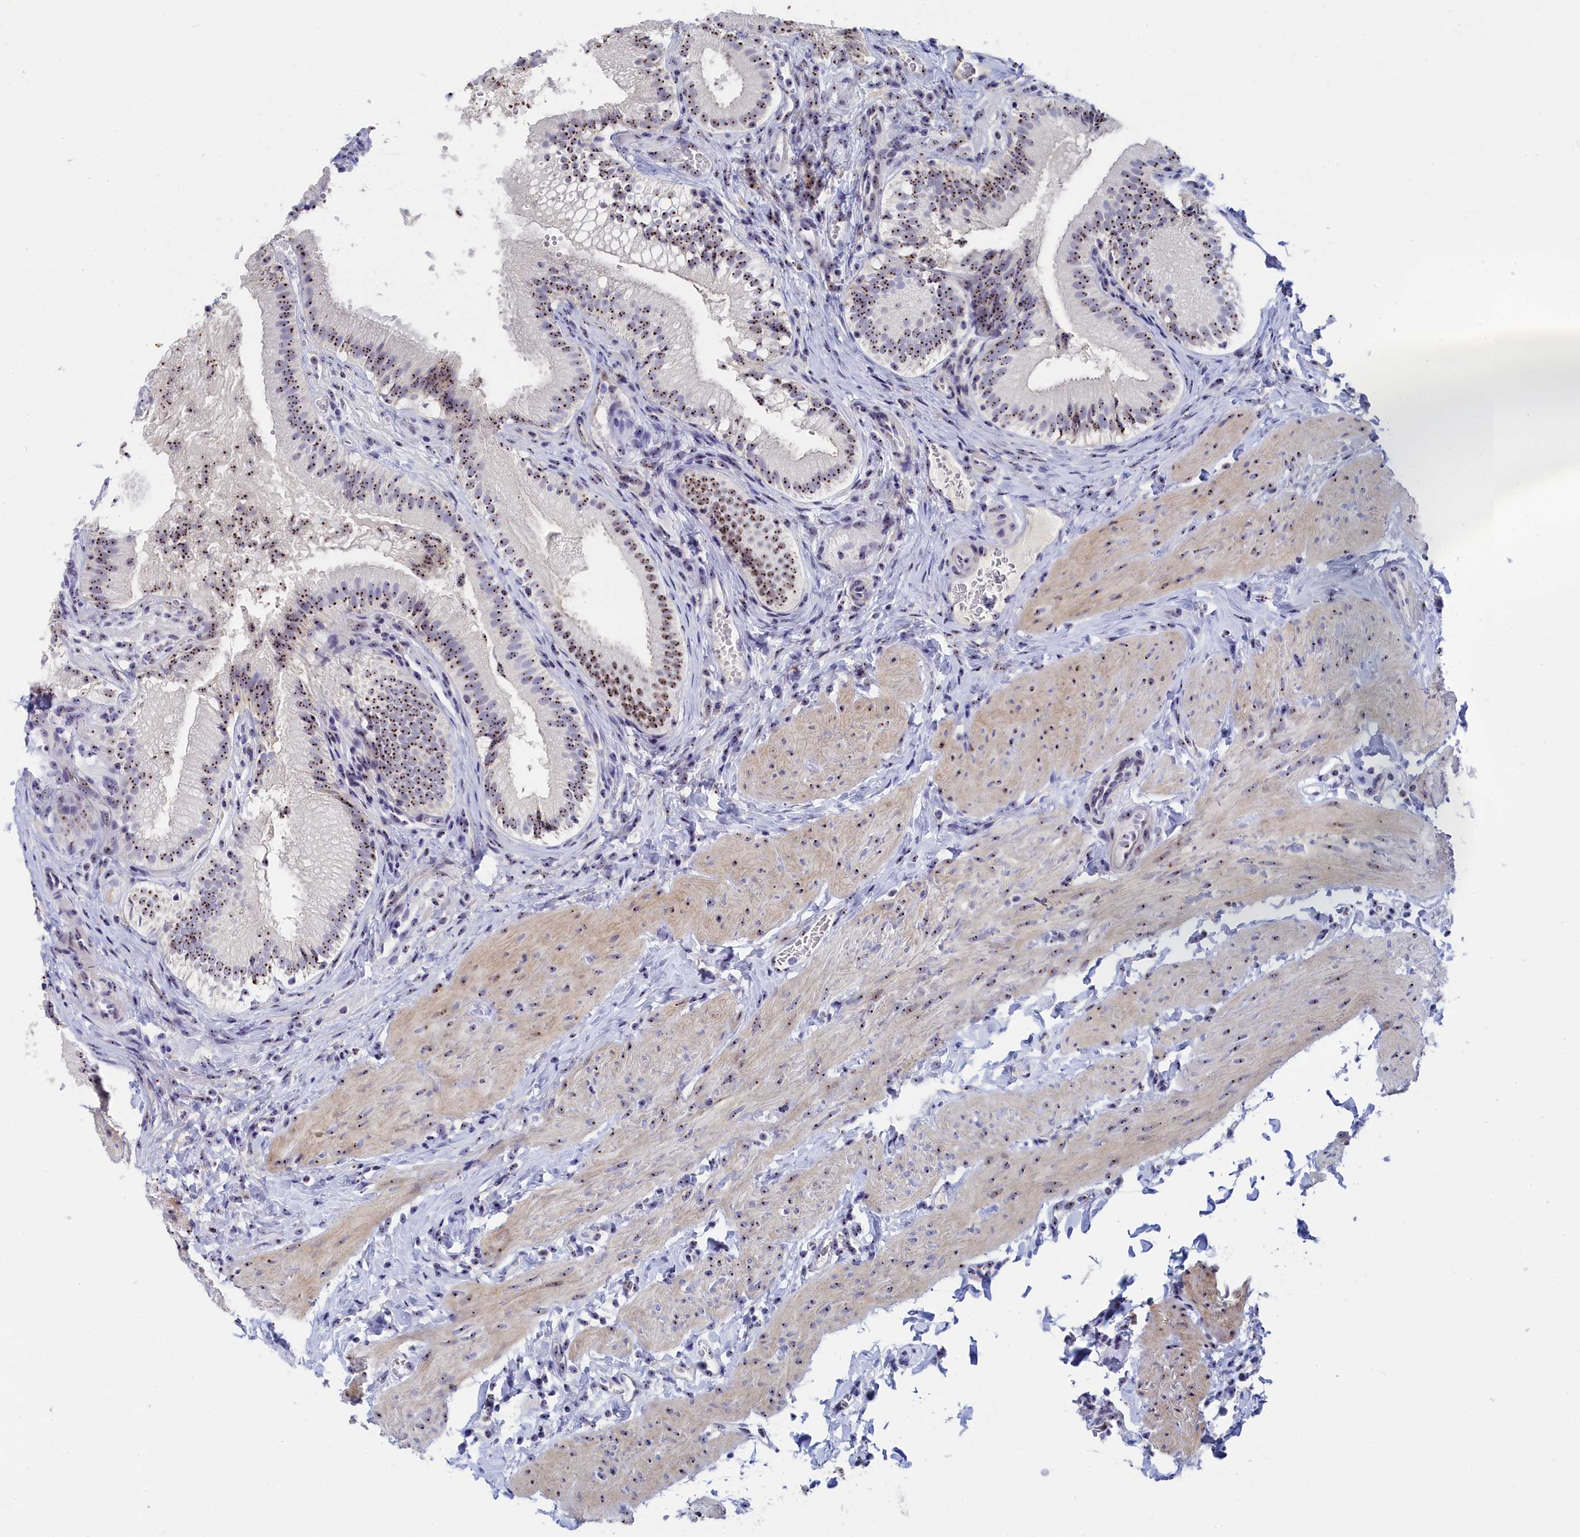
{"staining": {"intensity": "moderate", "quantity": ">75%", "location": "nuclear"}, "tissue": "gallbladder", "cell_type": "Glandular cells", "image_type": "normal", "snomed": [{"axis": "morphology", "description": "Normal tissue, NOS"}, {"axis": "topography", "description": "Gallbladder"}], "caption": "The photomicrograph demonstrates immunohistochemical staining of normal gallbladder. There is moderate nuclear staining is present in approximately >75% of glandular cells.", "gene": "RSL1D1", "patient": {"sex": "female", "age": 30}}